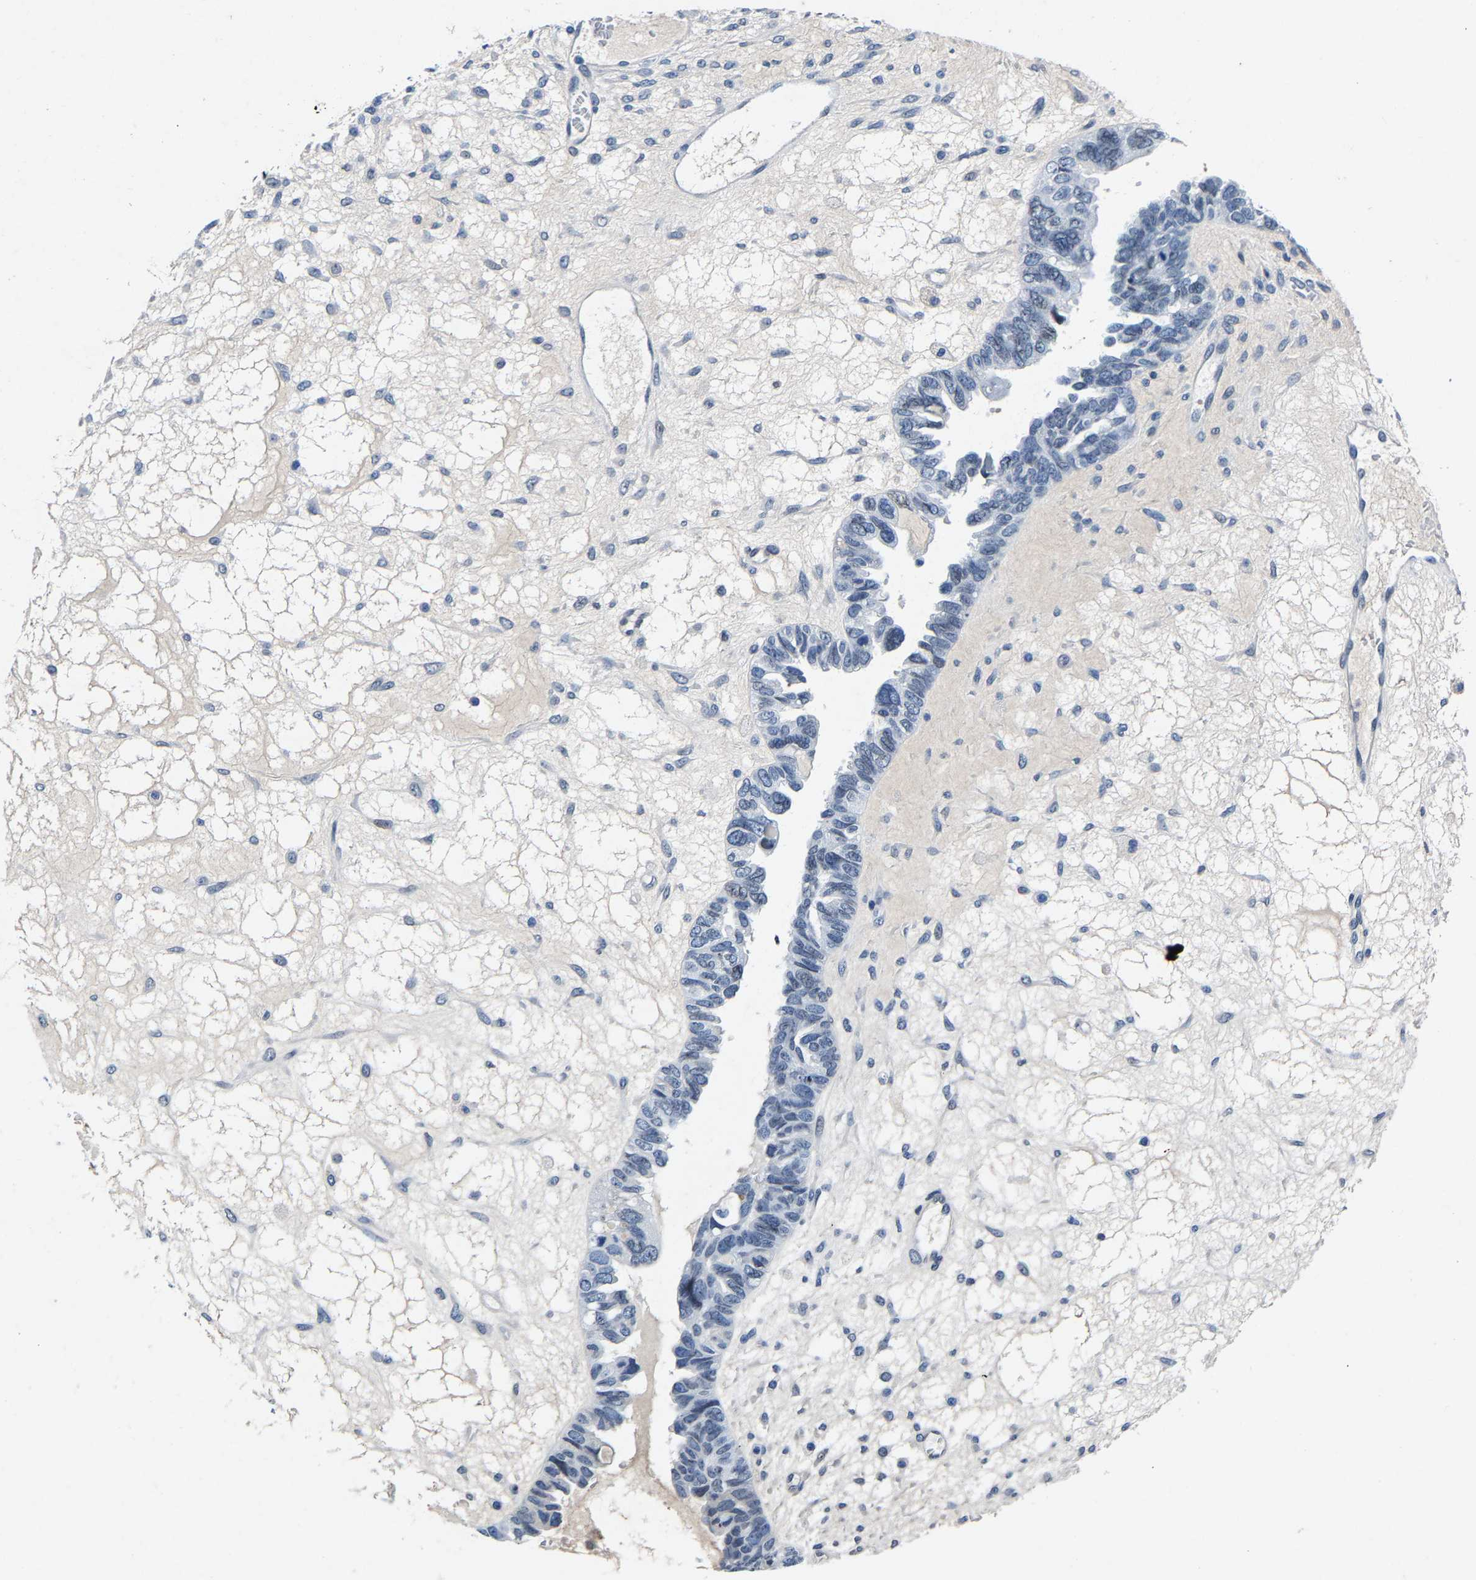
{"staining": {"intensity": "negative", "quantity": "none", "location": "none"}, "tissue": "ovarian cancer", "cell_type": "Tumor cells", "image_type": "cancer", "snomed": [{"axis": "morphology", "description": "Cystadenocarcinoma, serous, NOS"}, {"axis": "topography", "description": "Ovary"}], "caption": "Tumor cells show no significant protein staining in serous cystadenocarcinoma (ovarian).", "gene": "UBN2", "patient": {"sex": "female", "age": 79}}